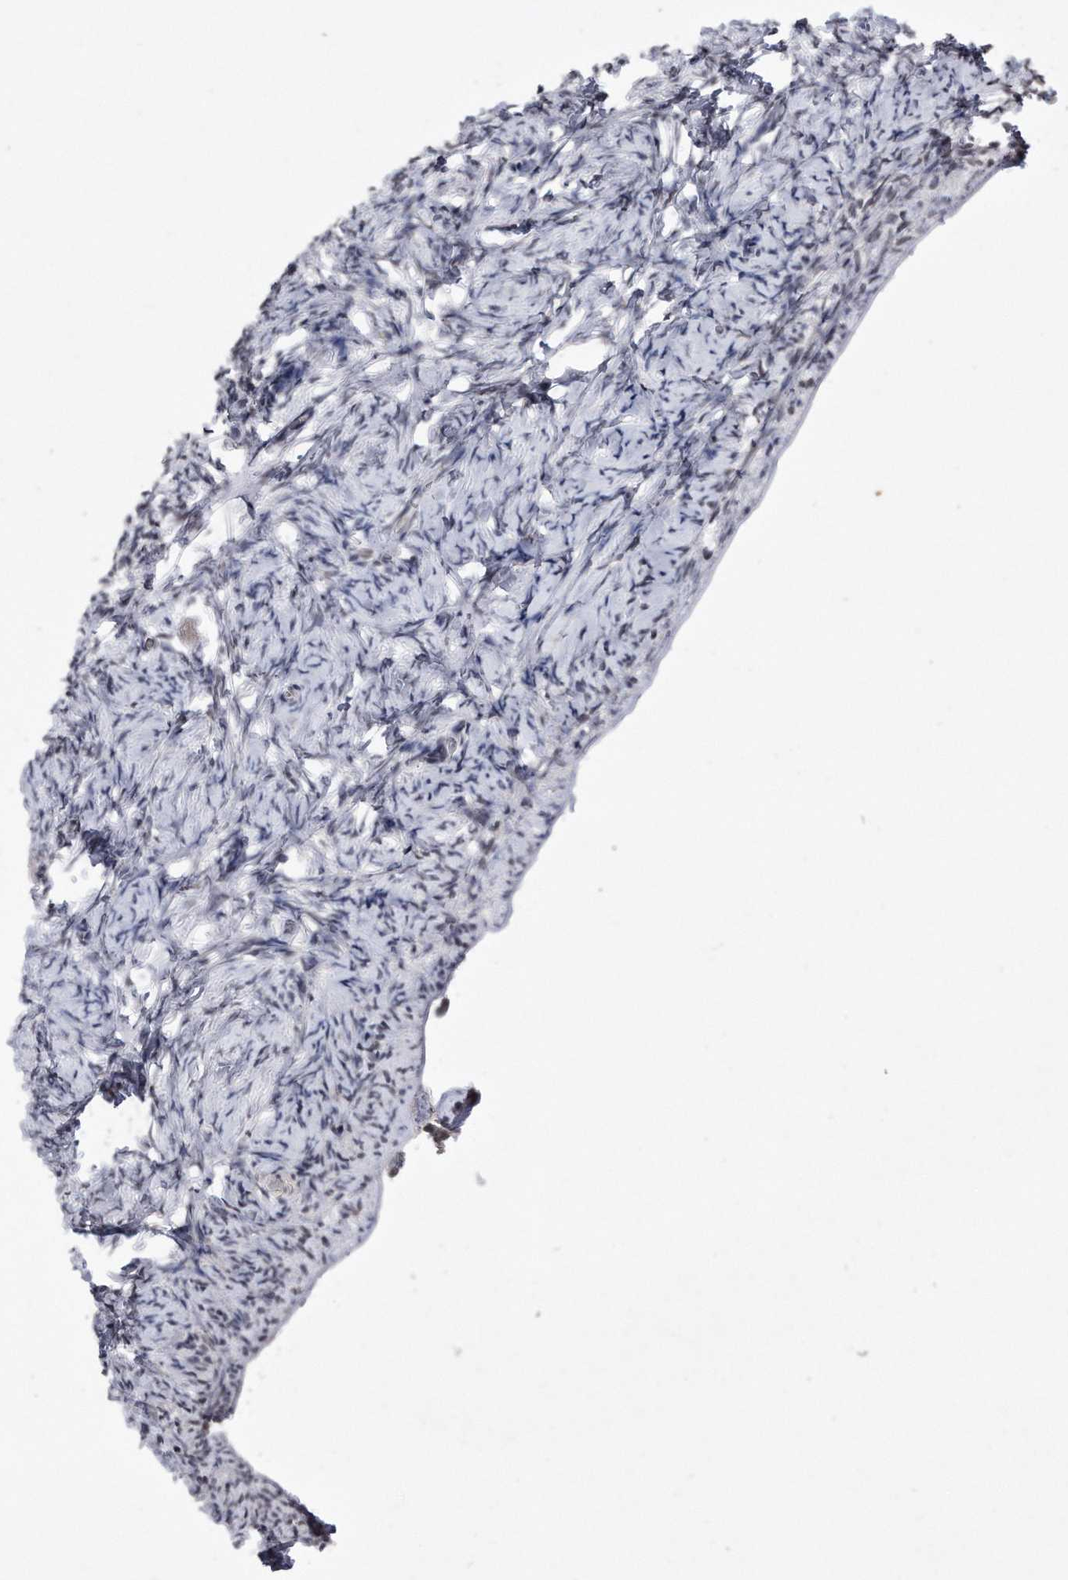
{"staining": {"intensity": "negative", "quantity": "none", "location": "none"}, "tissue": "ovary", "cell_type": "Follicle cells", "image_type": "normal", "snomed": [{"axis": "morphology", "description": "Normal tissue, NOS"}, {"axis": "topography", "description": "Ovary"}], "caption": "A micrograph of human ovary is negative for staining in follicle cells.", "gene": "DAB1", "patient": {"sex": "female", "age": 27}}